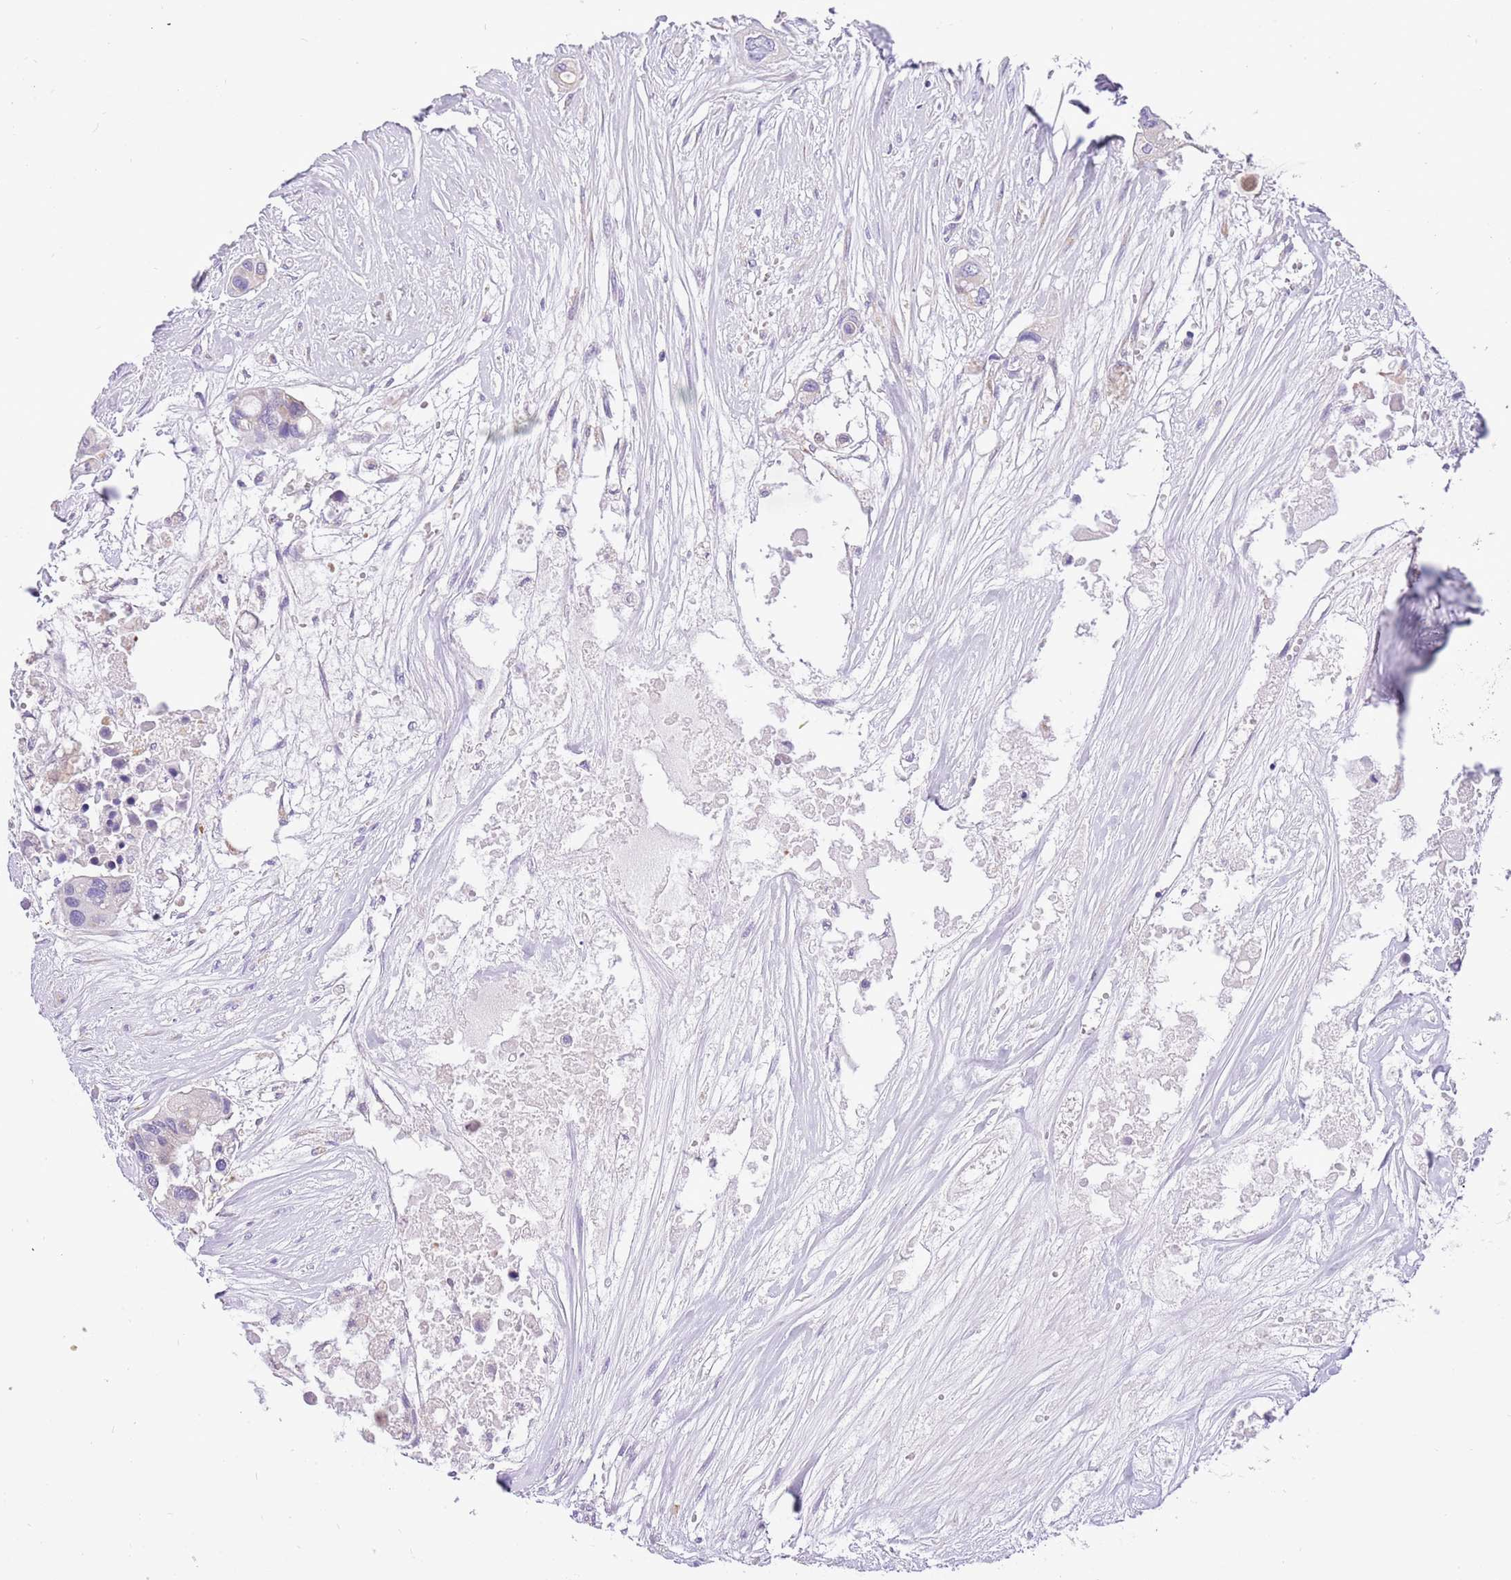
{"staining": {"intensity": "negative", "quantity": "none", "location": "none"}, "tissue": "colorectal cancer", "cell_type": "Tumor cells", "image_type": "cancer", "snomed": [{"axis": "morphology", "description": "Adenocarcinoma, NOS"}, {"axis": "topography", "description": "Colon"}], "caption": "Immunohistochemistry histopathology image of neoplastic tissue: colorectal cancer stained with DAB reveals no significant protein expression in tumor cells.", "gene": "COX17", "patient": {"sex": "male", "age": 77}}